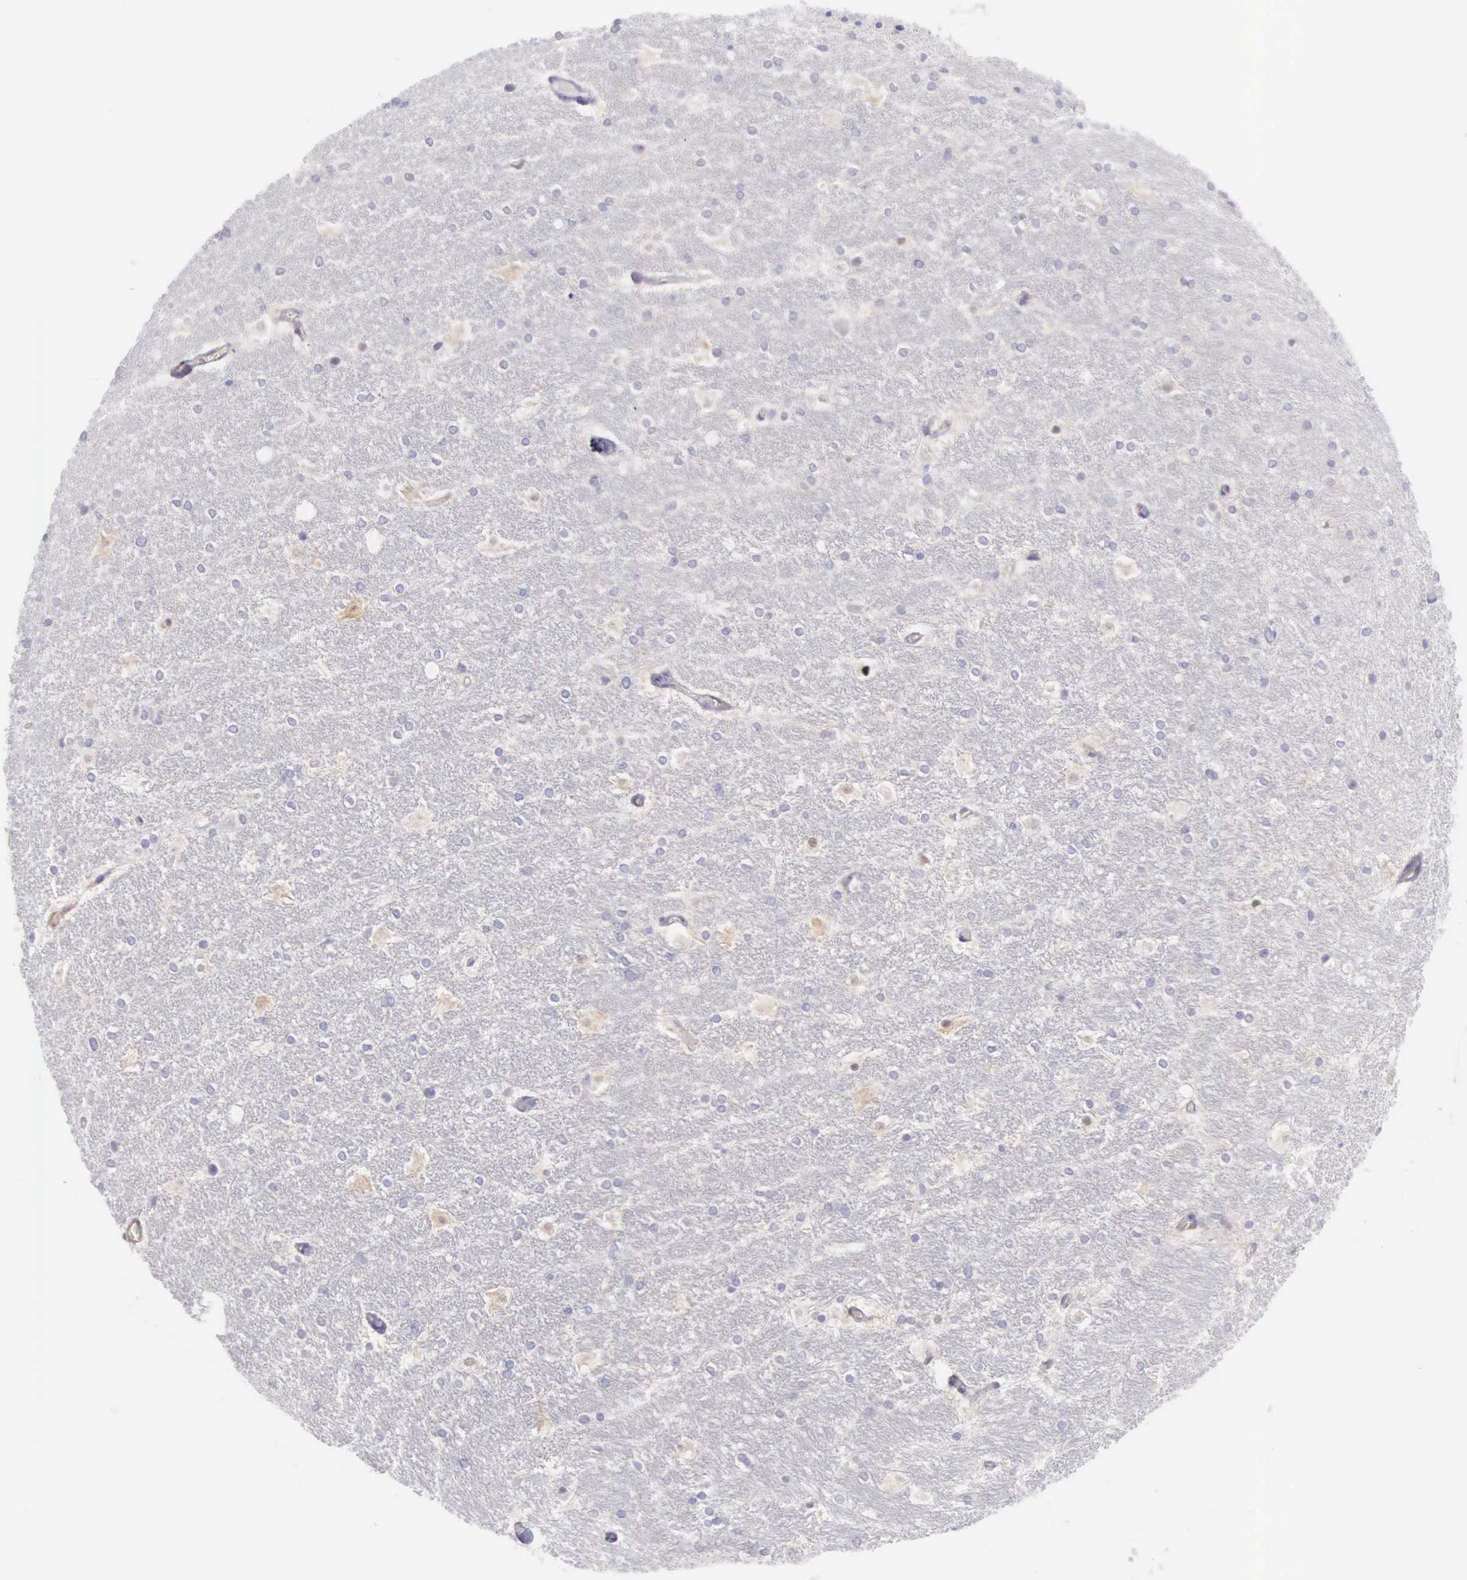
{"staining": {"intensity": "negative", "quantity": "none", "location": "none"}, "tissue": "hippocampus", "cell_type": "Glial cells", "image_type": "normal", "snomed": [{"axis": "morphology", "description": "Normal tissue, NOS"}, {"axis": "topography", "description": "Hippocampus"}], "caption": "IHC of normal human hippocampus displays no staining in glial cells.", "gene": "ARFGAP3", "patient": {"sex": "female", "age": 19}}